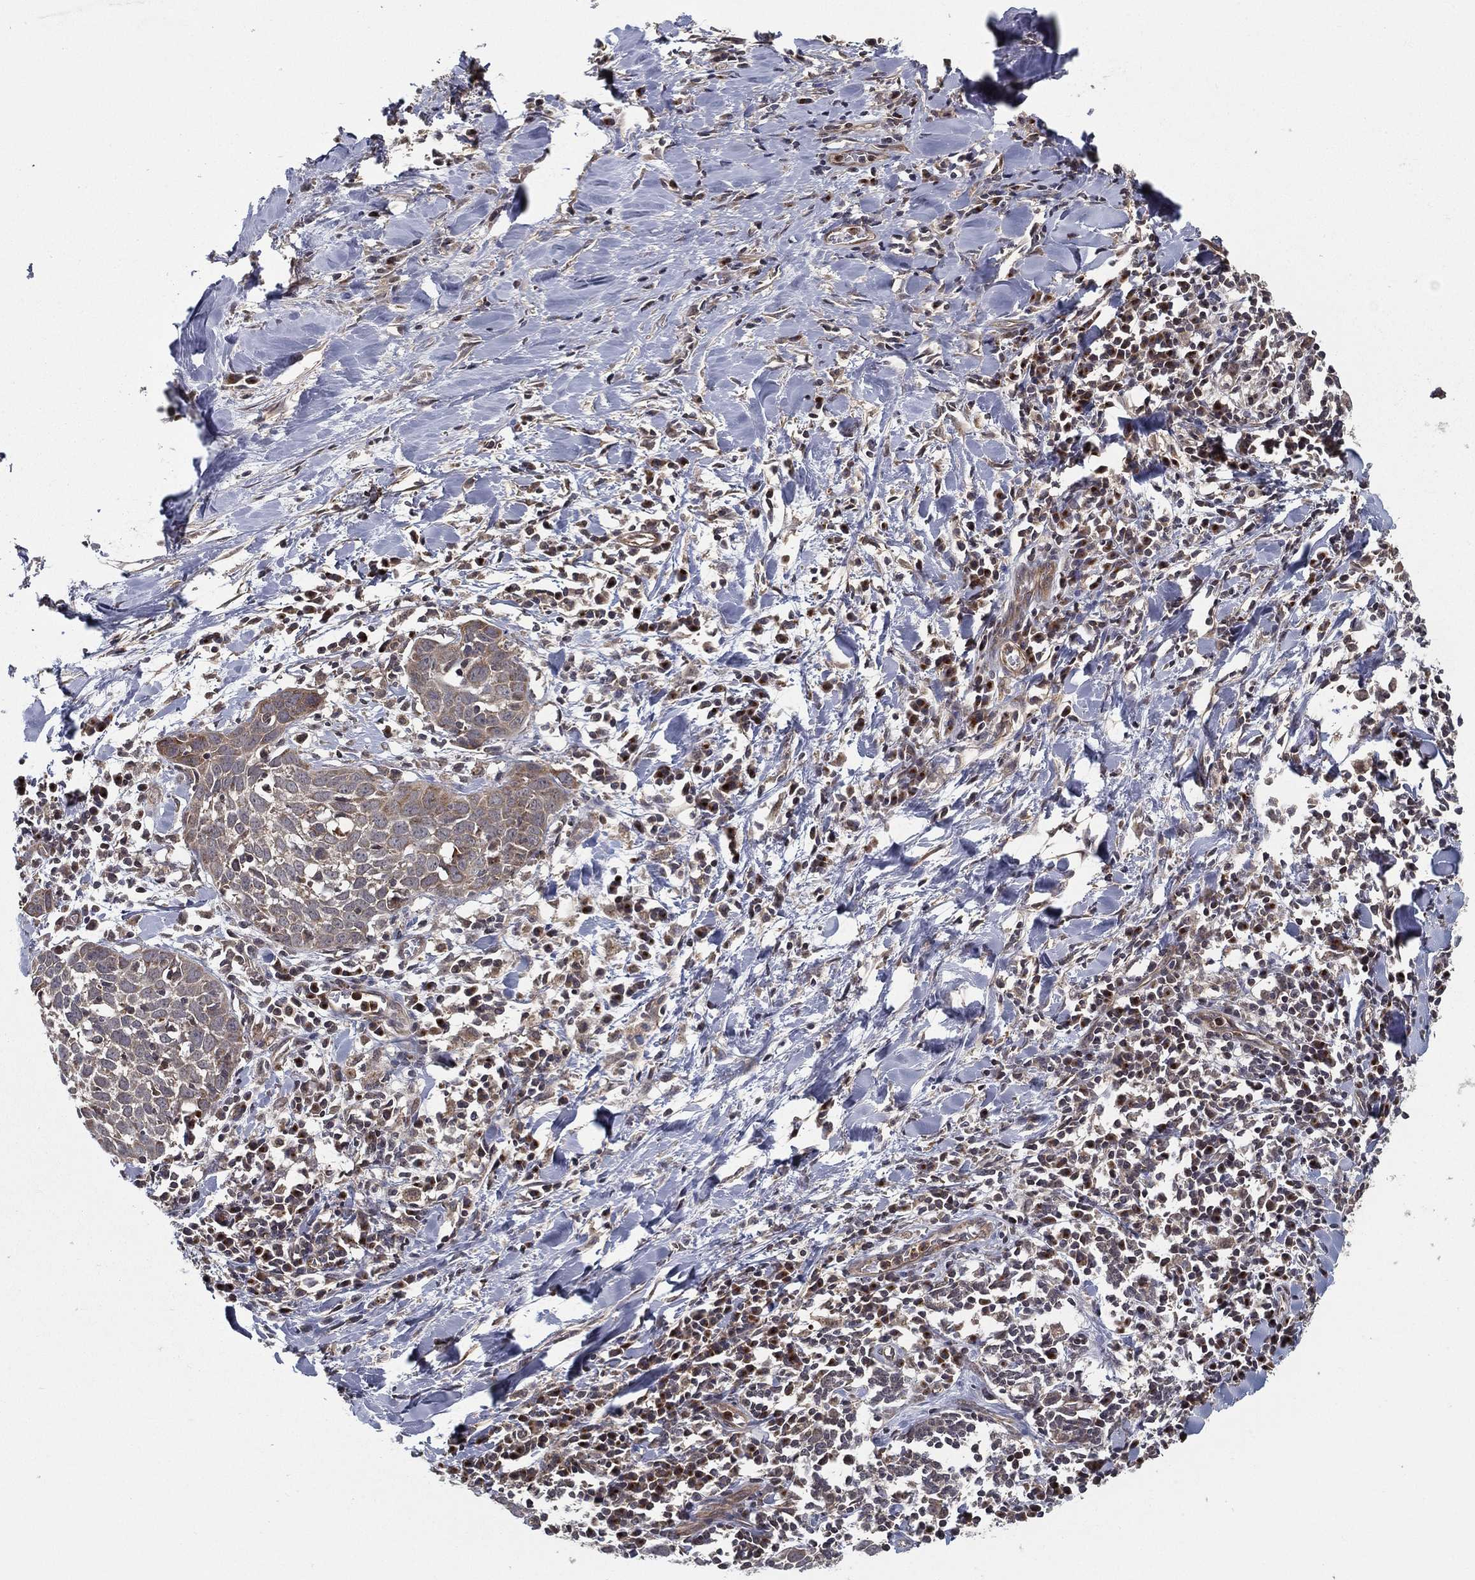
{"staining": {"intensity": "negative", "quantity": "none", "location": "none"}, "tissue": "lung cancer", "cell_type": "Tumor cells", "image_type": "cancer", "snomed": [{"axis": "morphology", "description": "Squamous cell carcinoma, NOS"}, {"axis": "topography", "description": "Lung"}], "caption": "This is an immunohistochemistry histopathology image of lung cancer. There is no staining in tumor cells.", "gene": "UACA", "patient": {"sex": "male", "age": 57}}